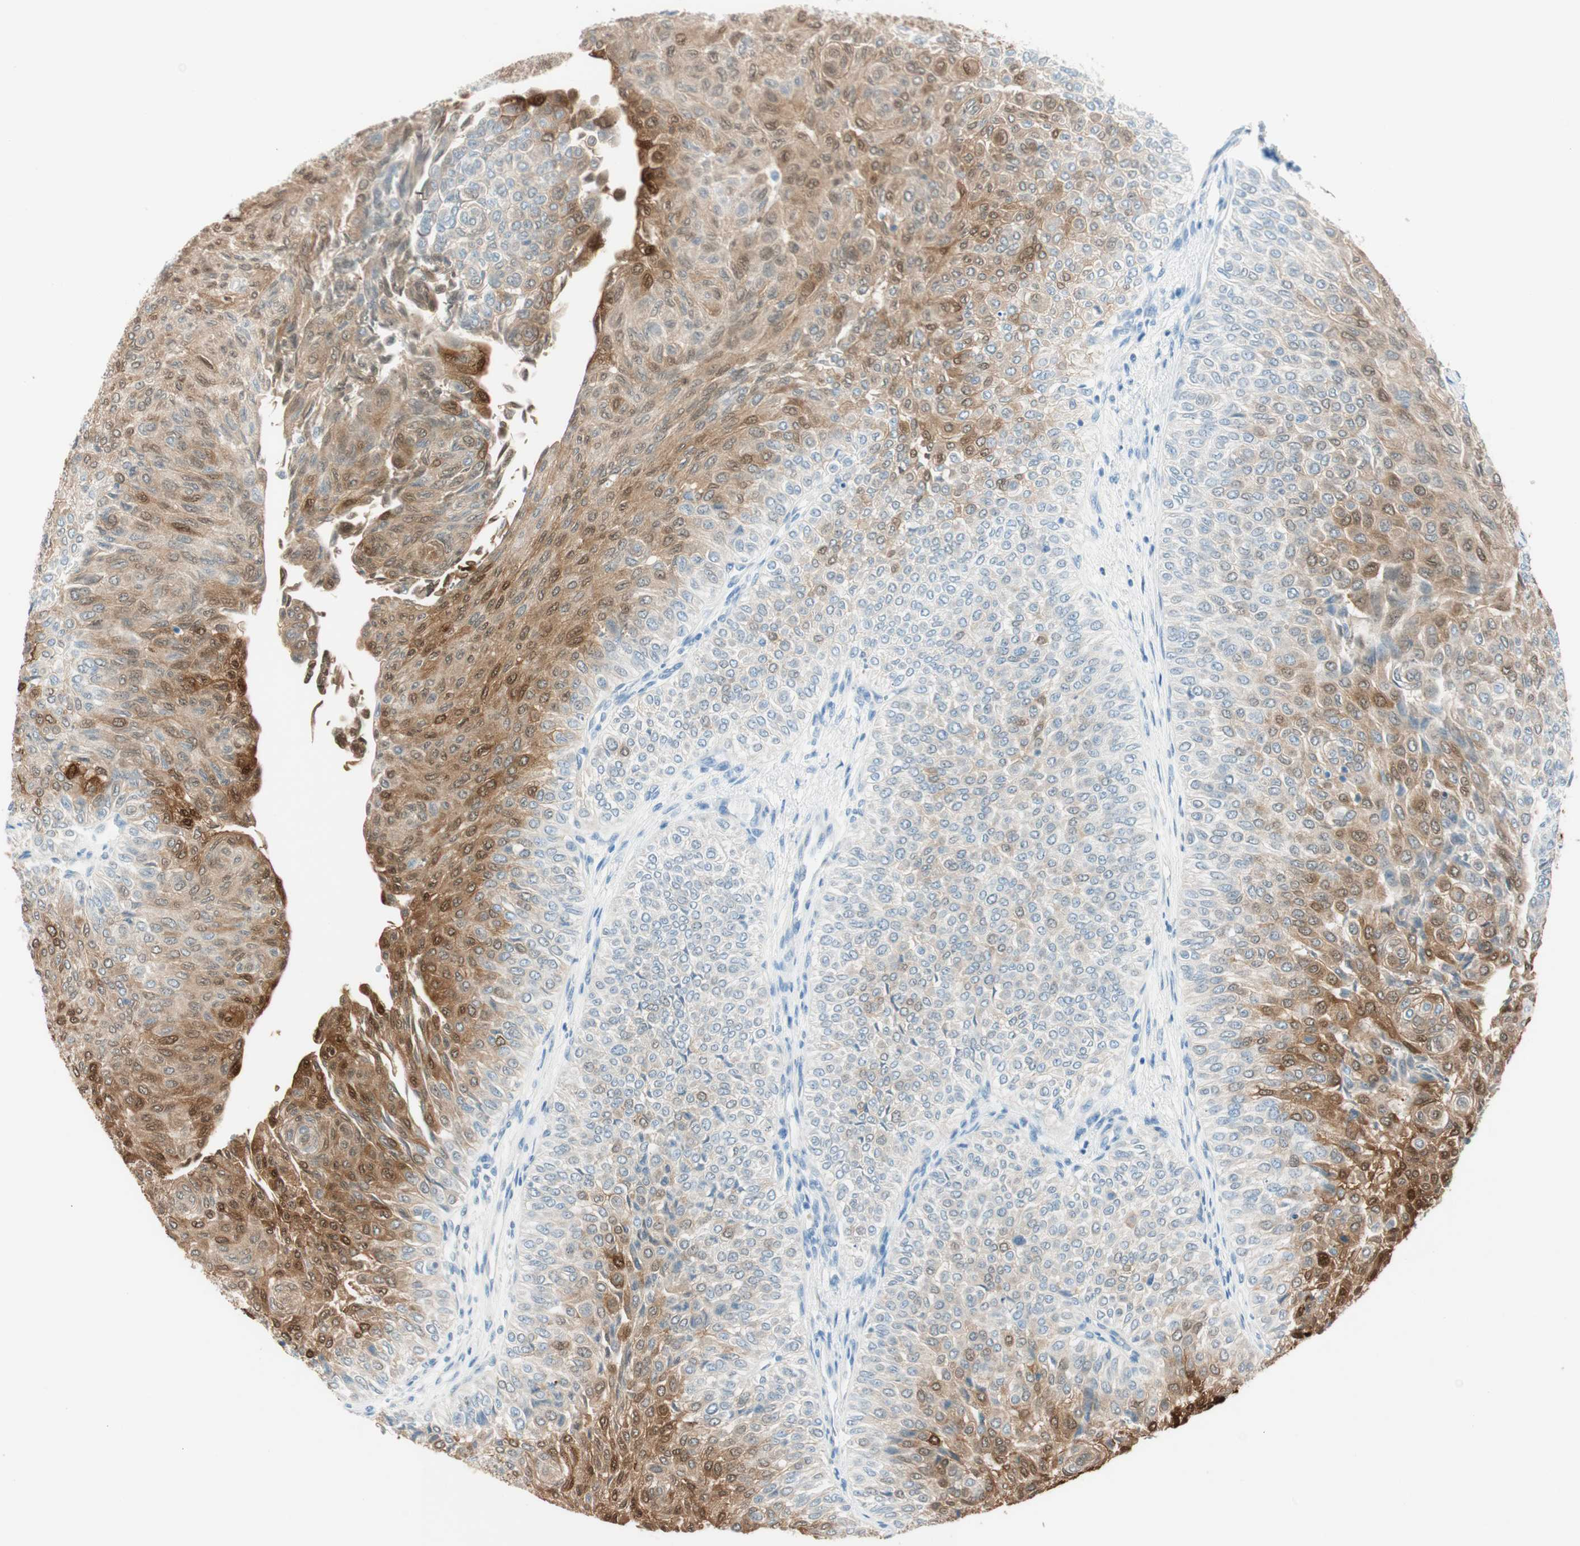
{"staining": {"intensity": "strong", "quantity": "25%-75%", "location": "cytoplasmic/membranous,nuclear"}, "tissue": "urothelial cancer", "cell_type": "Tumor cells", "image_type": "cancer", "snomed": [{"axis": "morphology", "description": "Urothelial carcinoma, Low grade"}, {"axis": "topography", "description": "Urinary bladder"}], "caption": "Approximately 25%-75% of tumor cells in urothelial cancer reveal strong cytoplasmic/membranous and nuclear protein staining as visualized by brown immunohistochemical staining.", "gene": "HPGD", "patient": {"sex": "male", "age": 78}}